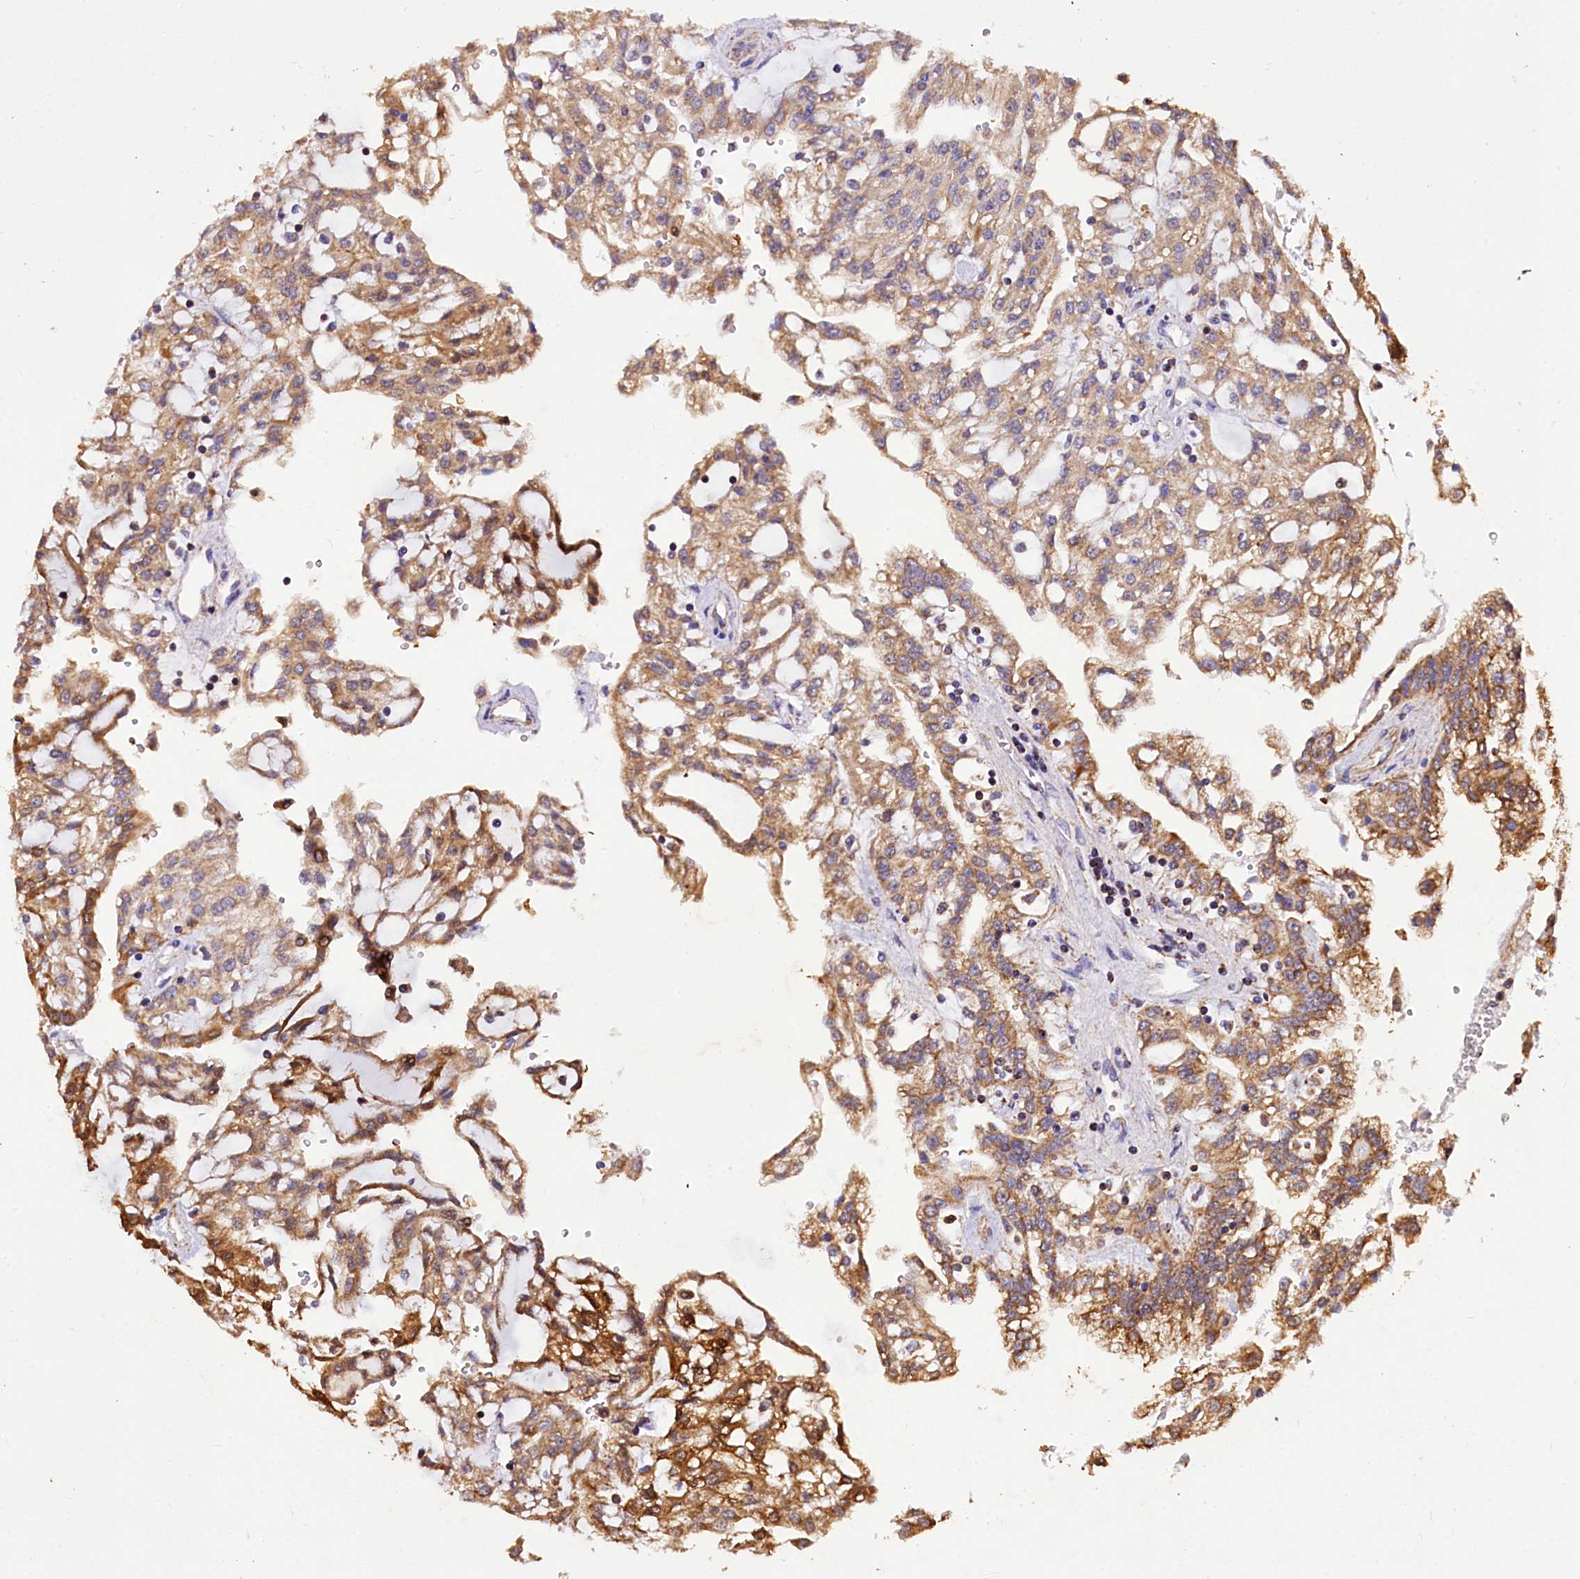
{"staining": {"intensity": "moderate", "quantity": ">75%", "location": "cytoplasmic/membranous"}, "tissue": "renal cancer", "cell_type": "Tumor cells", "image_type": "cancer", "snomed": [{"axis": "morphology", "description": "Adenocarcinoma, NOS"}, {"axis": "topography", "description": "Kidney"}], "caption": "Adenocarcinoma (renal) stained with DAB IHC reveals medium levels of moderate cytoplasmic/membranous expression in approximately >75% of tumor cells.", "gene": "TASOR2", "patient": {"sex": "male", "age": 63}}